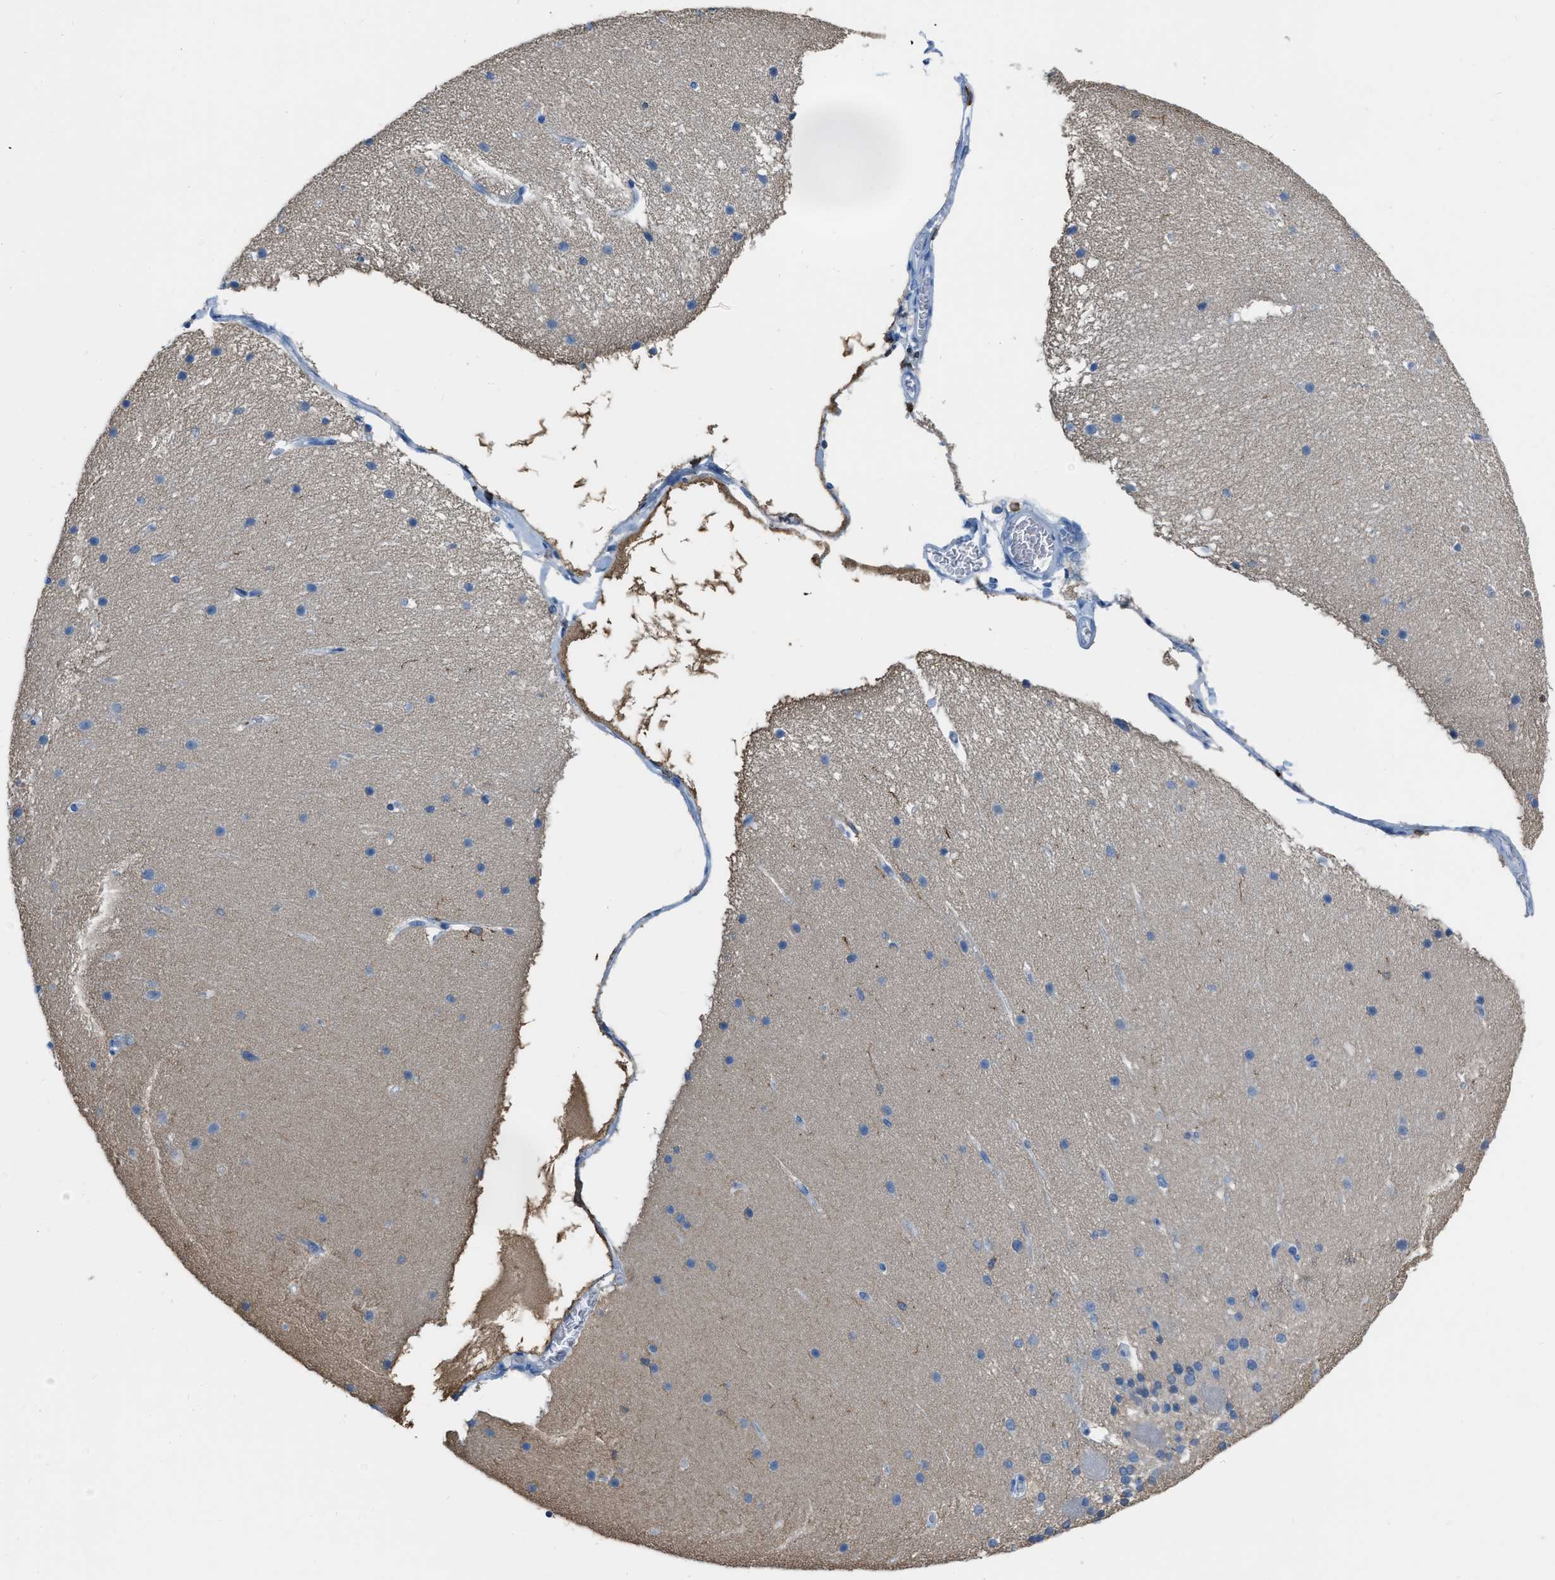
{"staining": {"intensity": "negative", "quantity": "none", "location": "none"}, "tissue": "cerebellum", "cell_type": "Cells in granular layer", "image_type": "normal", "snomed": [{"axis": "morphology", "description": "Normal tissue, NOS"}, {"axis": "topography", "description": "Cerebellum"}], "caption": "Human cerebellum stained for a protein using immunohistochemistry displays no staining in cells in granular layer.", "gene": "LSP1", "patient": {"sex": "female", "age": 19}}